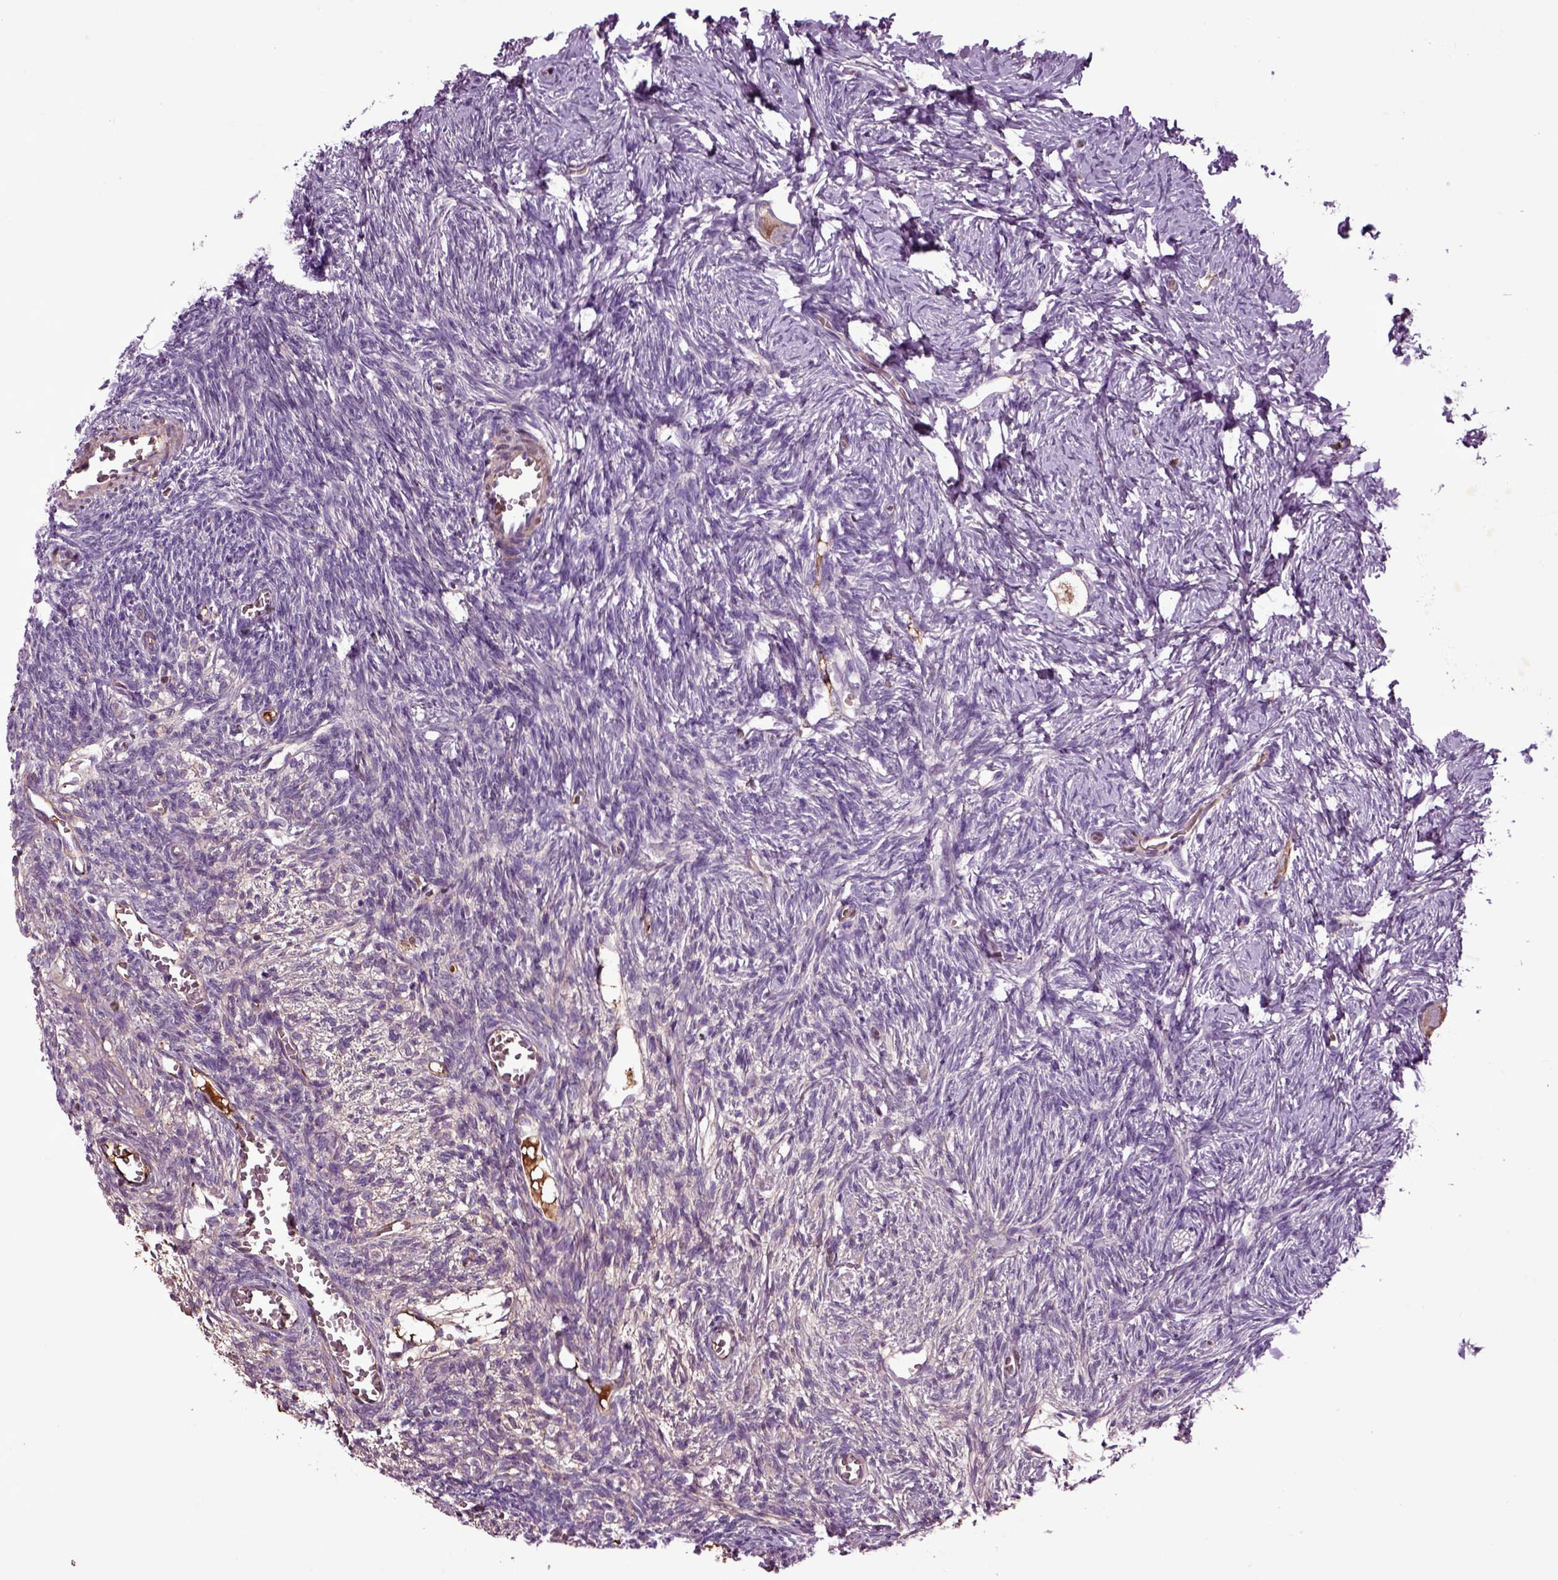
{"staining": {"intensity": "moderate", "quantity": ">75%", "location": "cytoplasmic/membranous"}, "tissue": "ovary", "cell_type": "Follicle cells", "image_type": "normal", "snomed": [{"axis": "morphology", "description": "Normal tissue, NOS"}, {"axis": "topography", "description": "Ovary"}], "caption": "Moderate cytoplasmic/membranous protein staining is appreciated in approximately >75% of follicle cells in ovary.", "gene": "SPON1", "patient": {"sex": "female", "age": 27}}